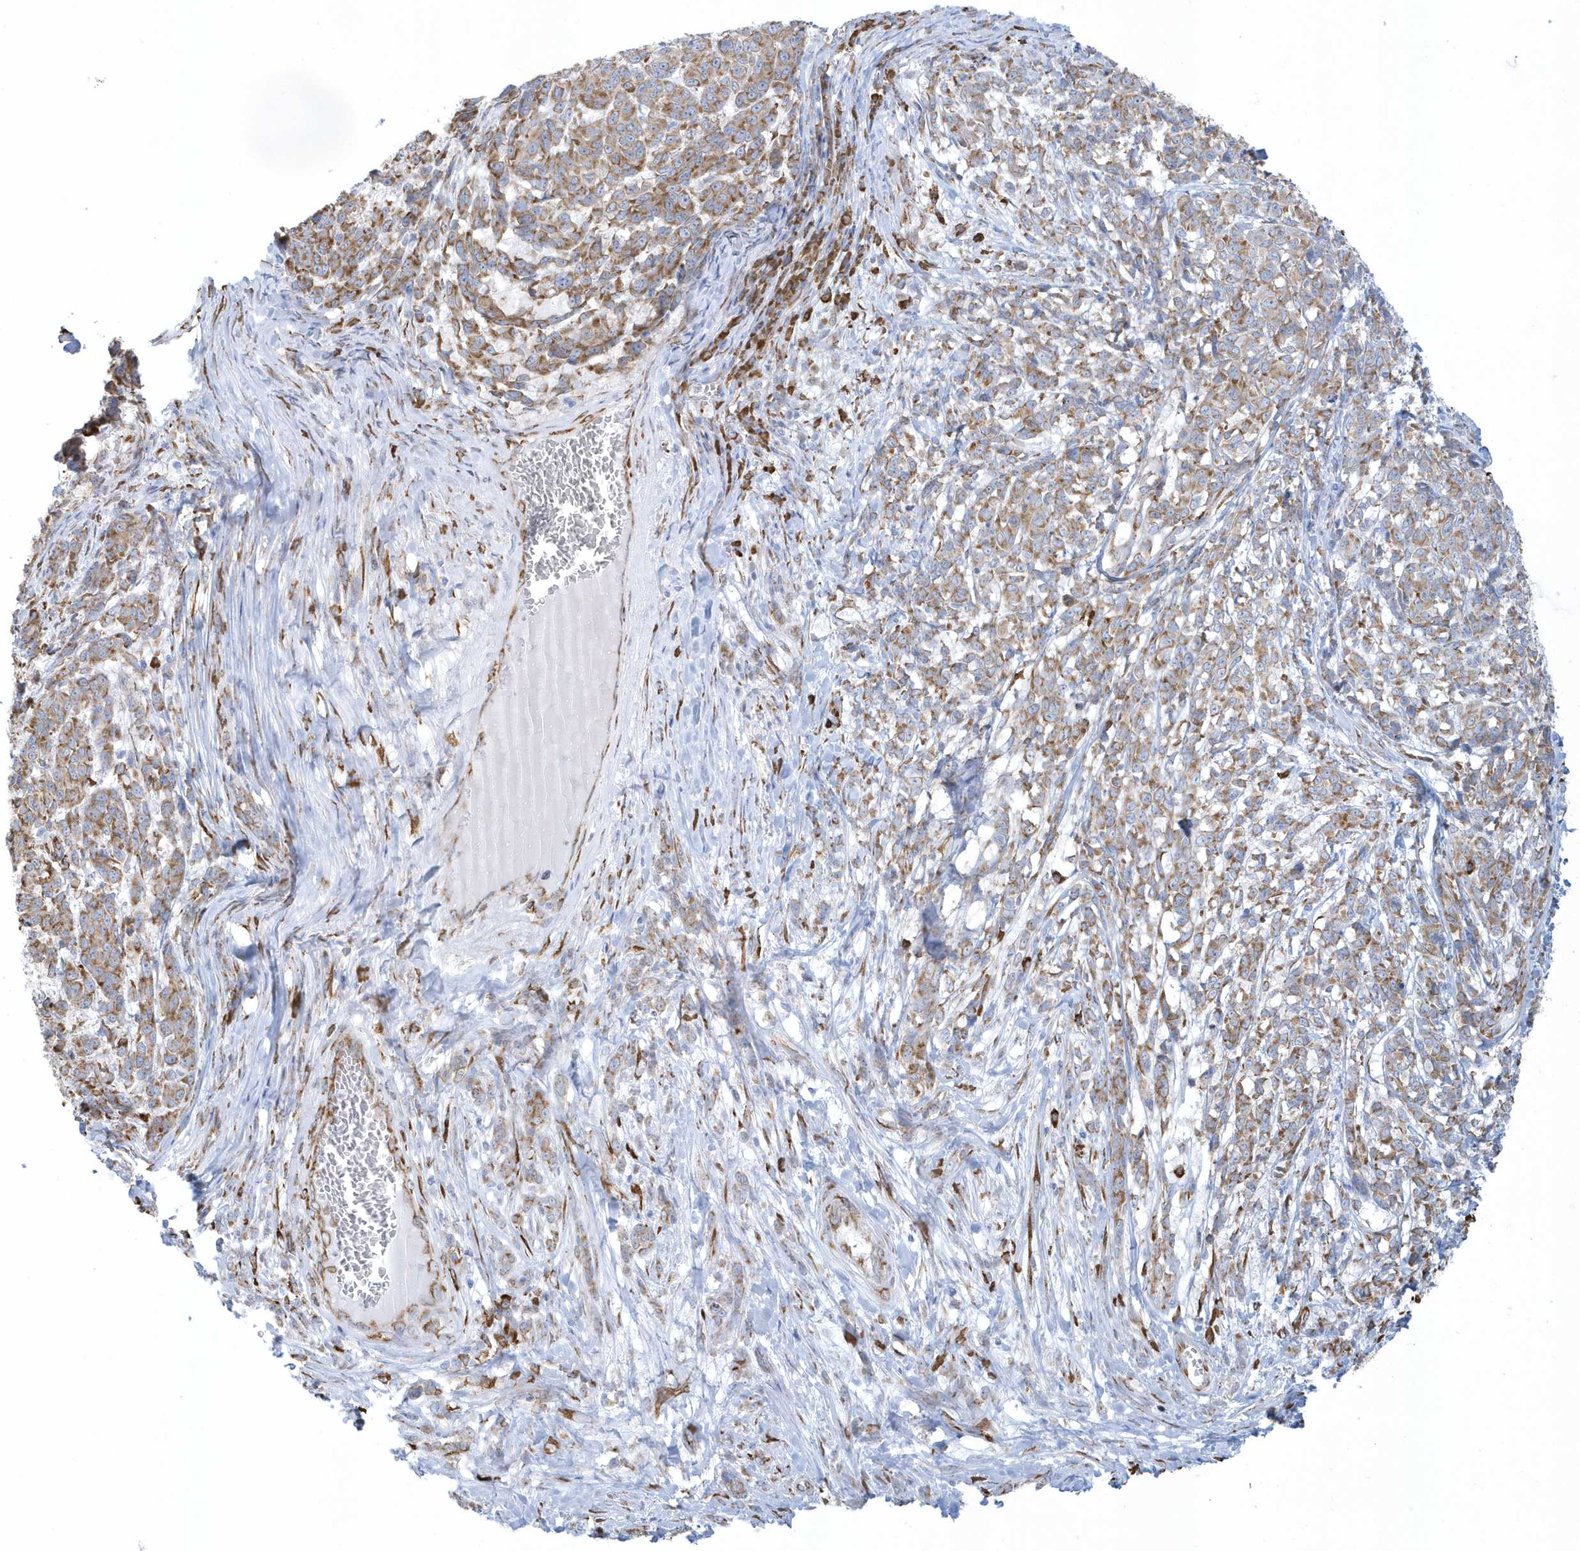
{"staining": {"intensity": "moderate", "quantity": ">75%", "location": "cytoplasmic/membranous"}, "tissue": "melanoma", "cell_type": "Tumor cells", "image_type": "cancer", "snomed": [{"axis": "morphology", "description": "Malignant melanoma, NOS"}, {"axis": "topography", "description": "Skin"}], "caption": "This micrograph shows malignant melanoma stained with IHC to label a protein in brown. The cytoplasmic/membranous of tumor cells show moderate positivity for the protein. Nuclei are counter-stained blue.", "gene": "DCAF1", "patient": {"sex": "male", "age": 49}}